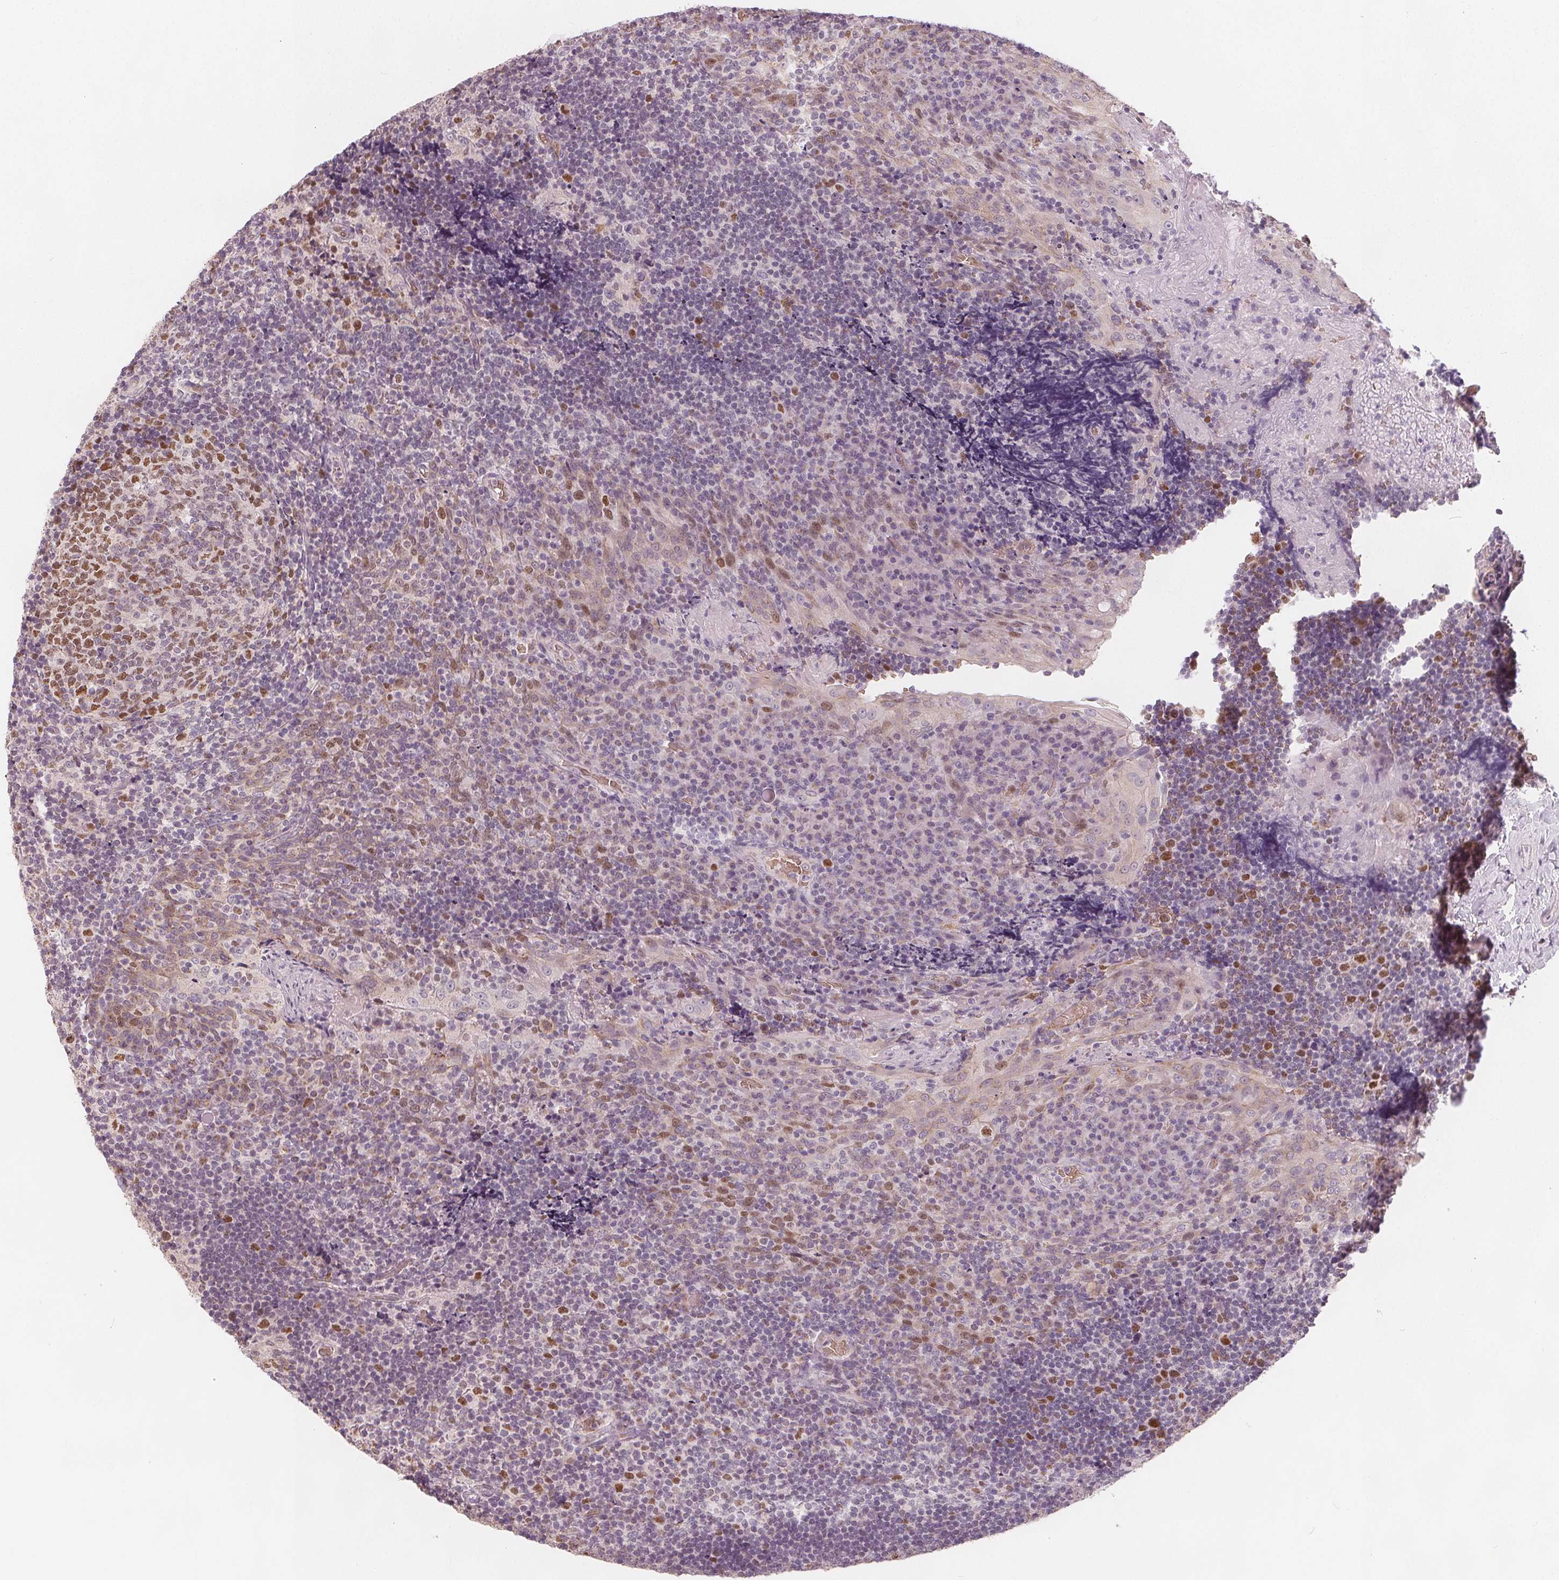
{"staining": {"intensity": "moderate", "quantity": "25%-75%", "location": "nuclear"}, "tissue": "tonsil", "cell_type": "Germinal center cells", "image_type": "normal", "snomed": [{"axis": "morphology", "description": "Normal tissue, NOS"}, {"axis": "topography", "description": "Tonsil"}], "caption": "The image displays immunohistochemical staining of normal tonsil. There is moderate nuclear staining is appreciated in approximately 25%-75% of germinal center cells. Using DAB (3,3'-diaminobenzidine) (brown) and hematoxylin (blue) stains, captured at high magnification using brightfield microscopy.", "gene": "TIPIN", "patient": {"sex": "male", "age": 17}}